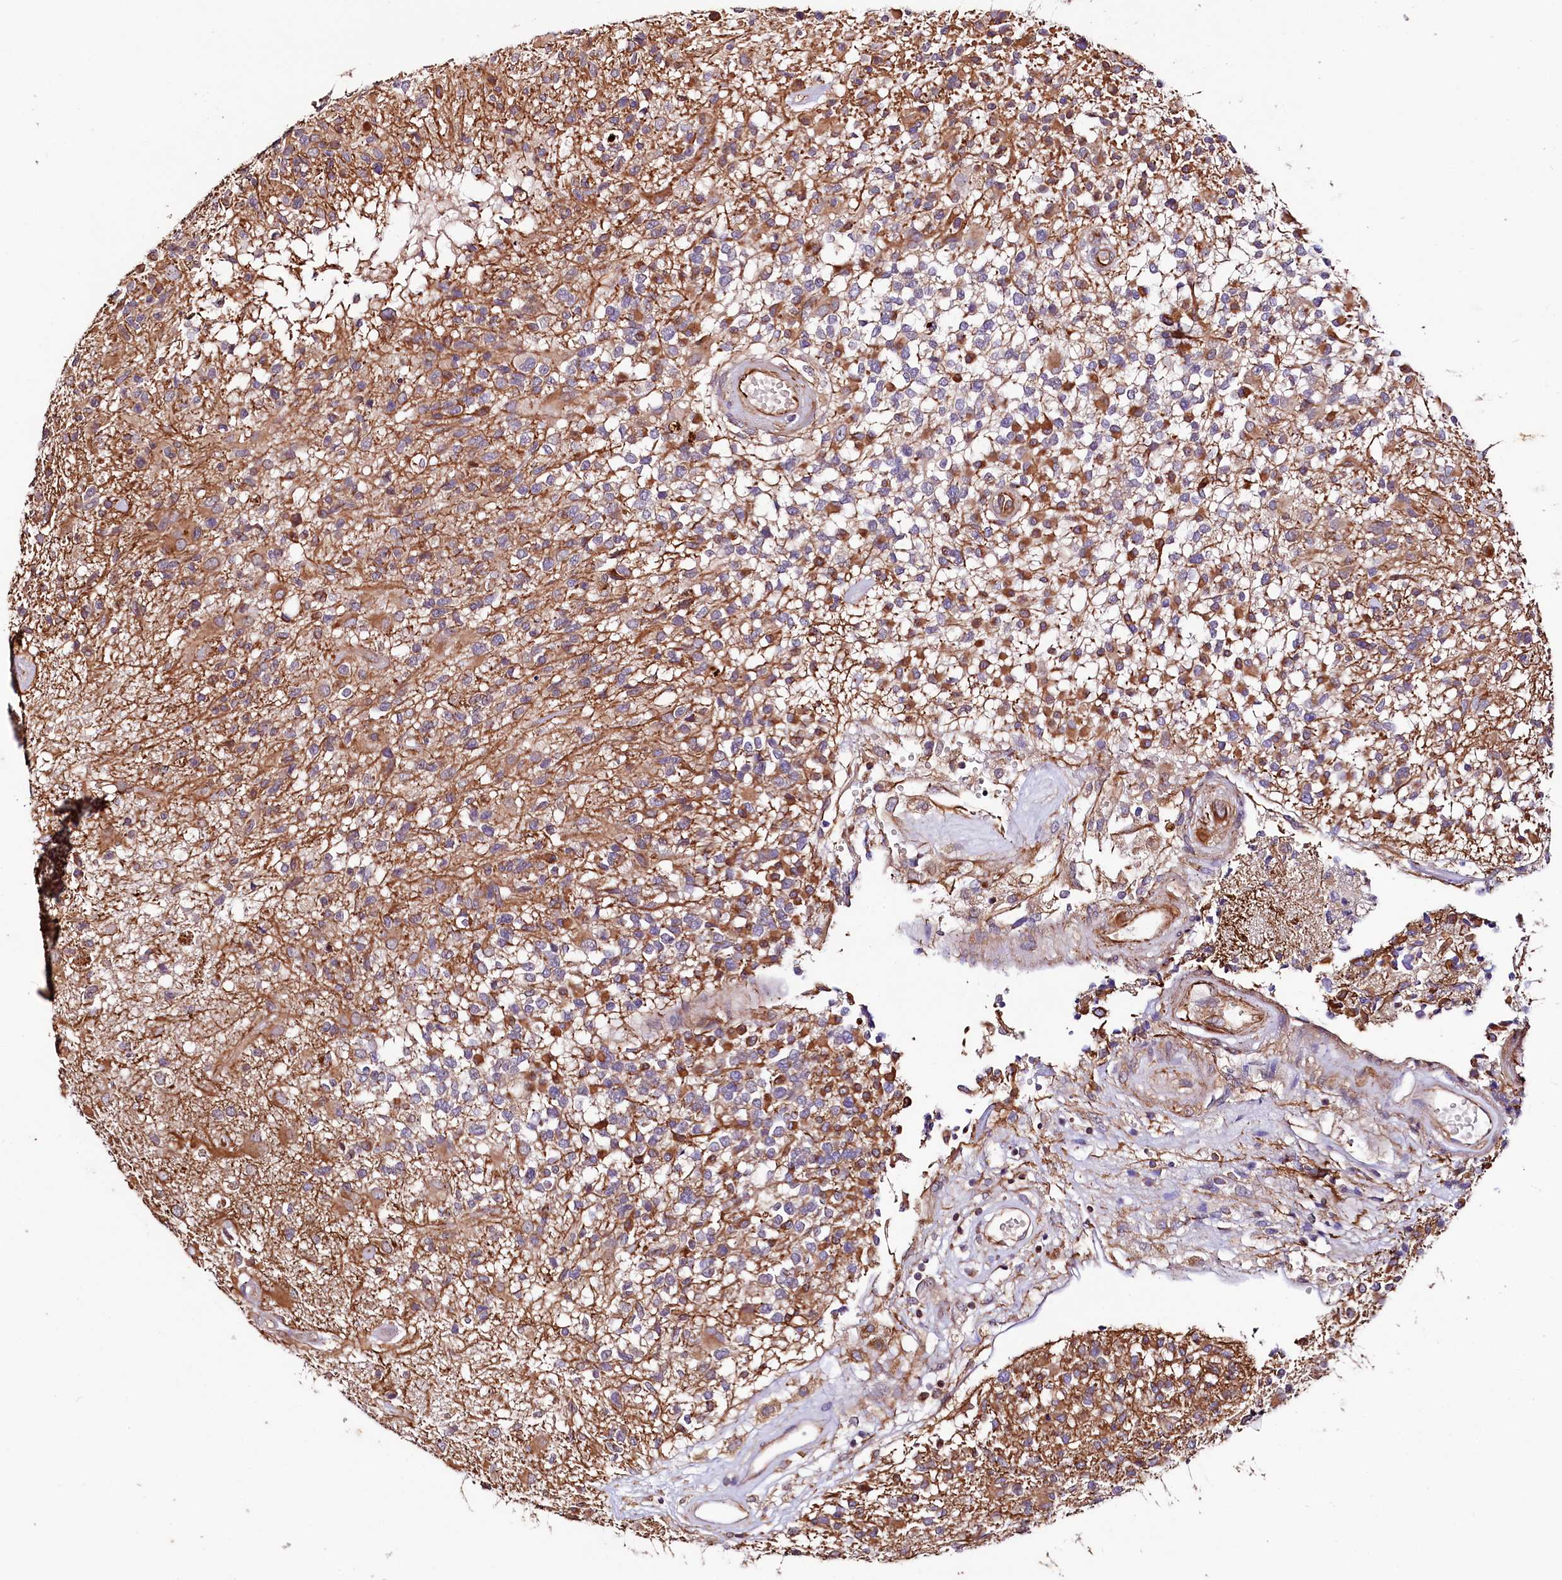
{"staining": {"intensity": "moderate", "quantity": "<25%", "location": "cytoplasmic/membranous"}, "tissue": "glioma", "cell_type": "Tumor cells", "image_type": "cancer", "snomed": [{"axis": "morphology", "description": "Glioma, malignant, High grade"}, {"axis": "morphology", "description": "Glioblastoma, NOS"}, {"axis": "topography", "description": "Brain"}], "caption": "IHC micrograph of neoplastic tissue: glioblastoma stained using IHC reveals low levels of moderate protein expression localized specifically in the cytoplasmic/membranous of tumor cells, appearing as a cytoplasmic/membranous brown color.", "gene": "TTC12", "patient": {"sex": "male", "age": 60}}